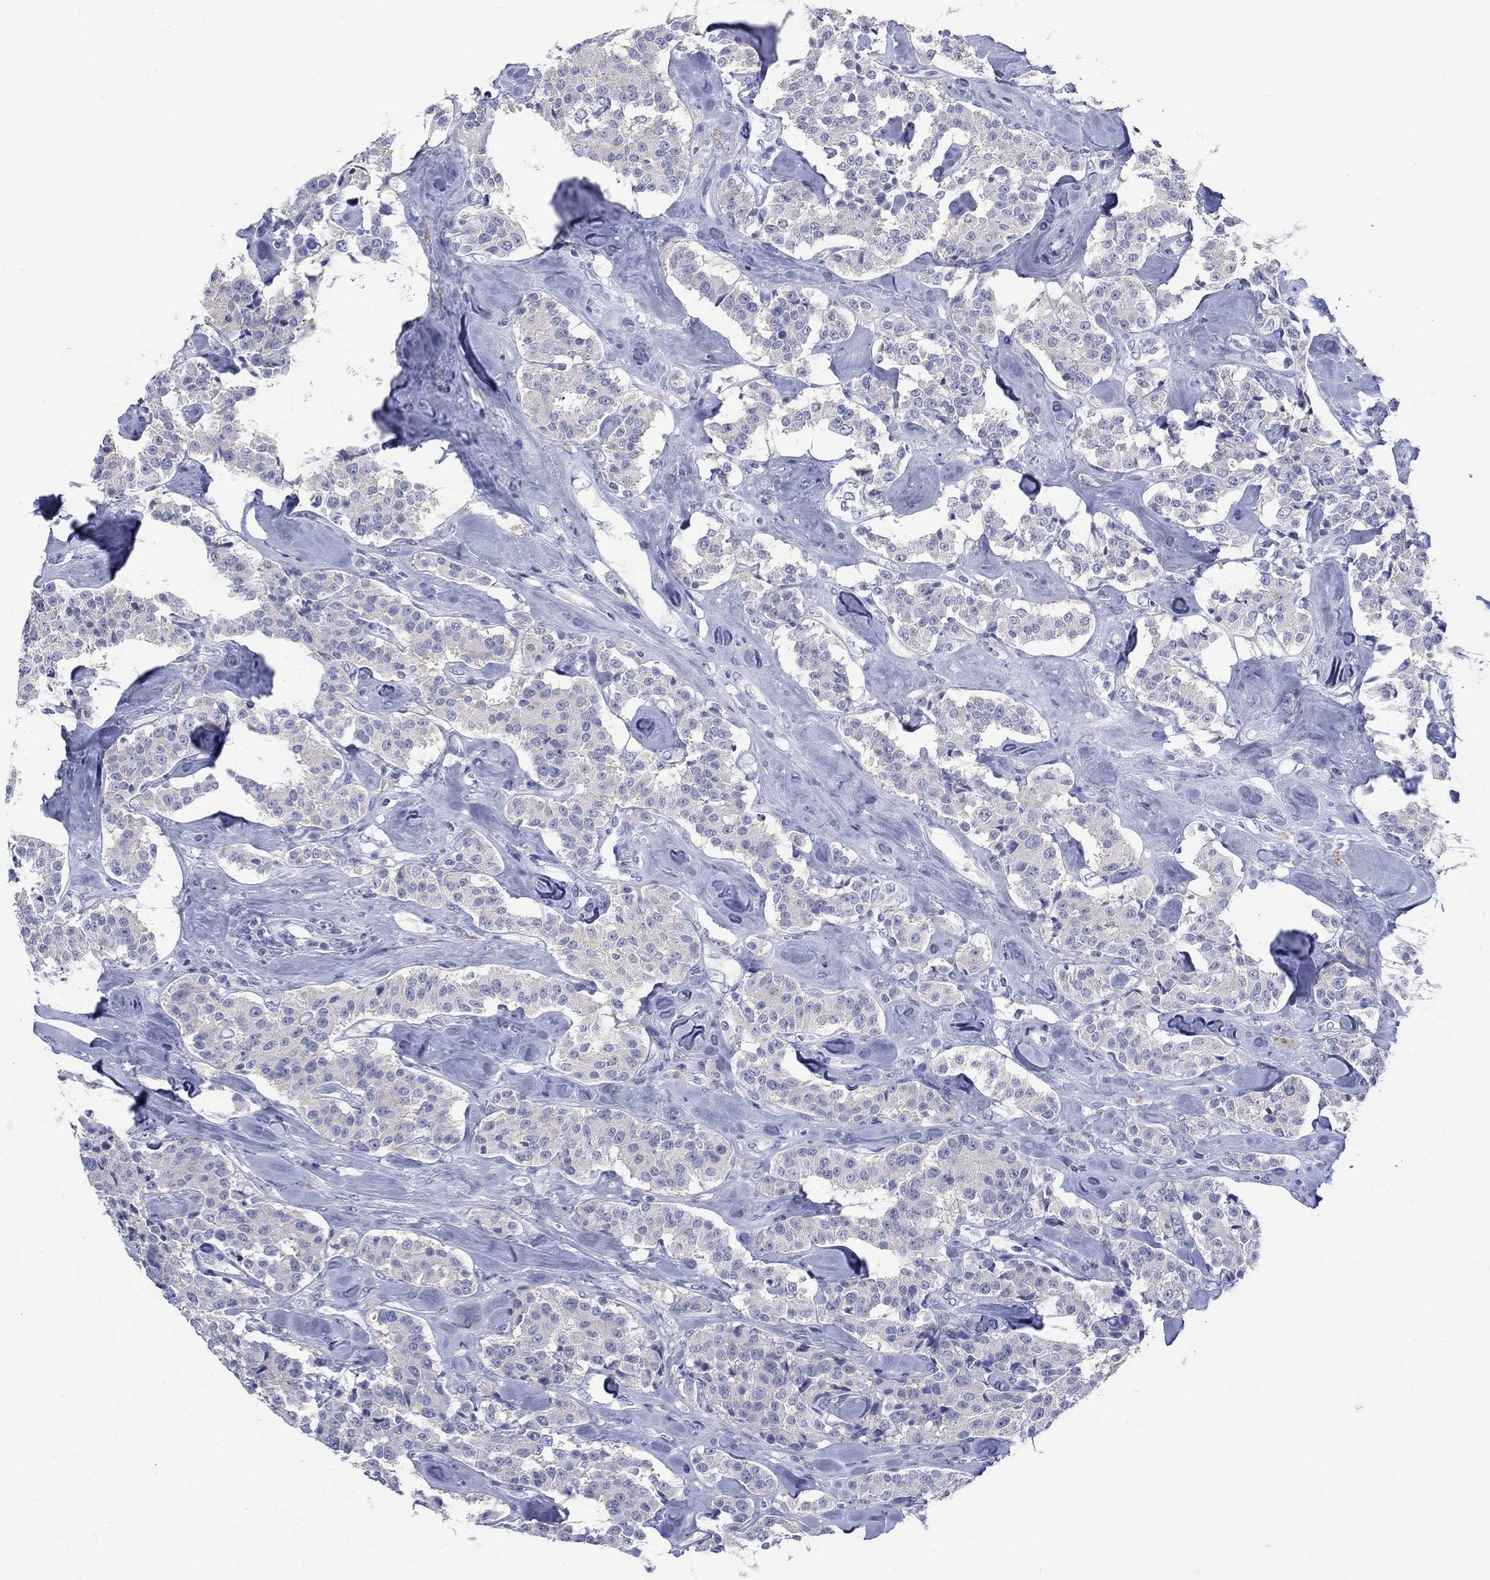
{"staining": {"intensity": "negative", "quantity": "none", "location": "none"}, "tissue": "carcinoid", "cell_type": "Tumor cells", "image_type": "cancer", "snomed": [{"axis": "morphology", "description": "Carcinoid, malignant, NOS"}, {"axis": "topography", "description": "Pancreas"}], "caption": "Carcinoid was stained to show a protein in brown. There is no significant positivity in tumor cells.", "gene": "IGF2BP3", "patient": {"sex": "male", "age": 41}}